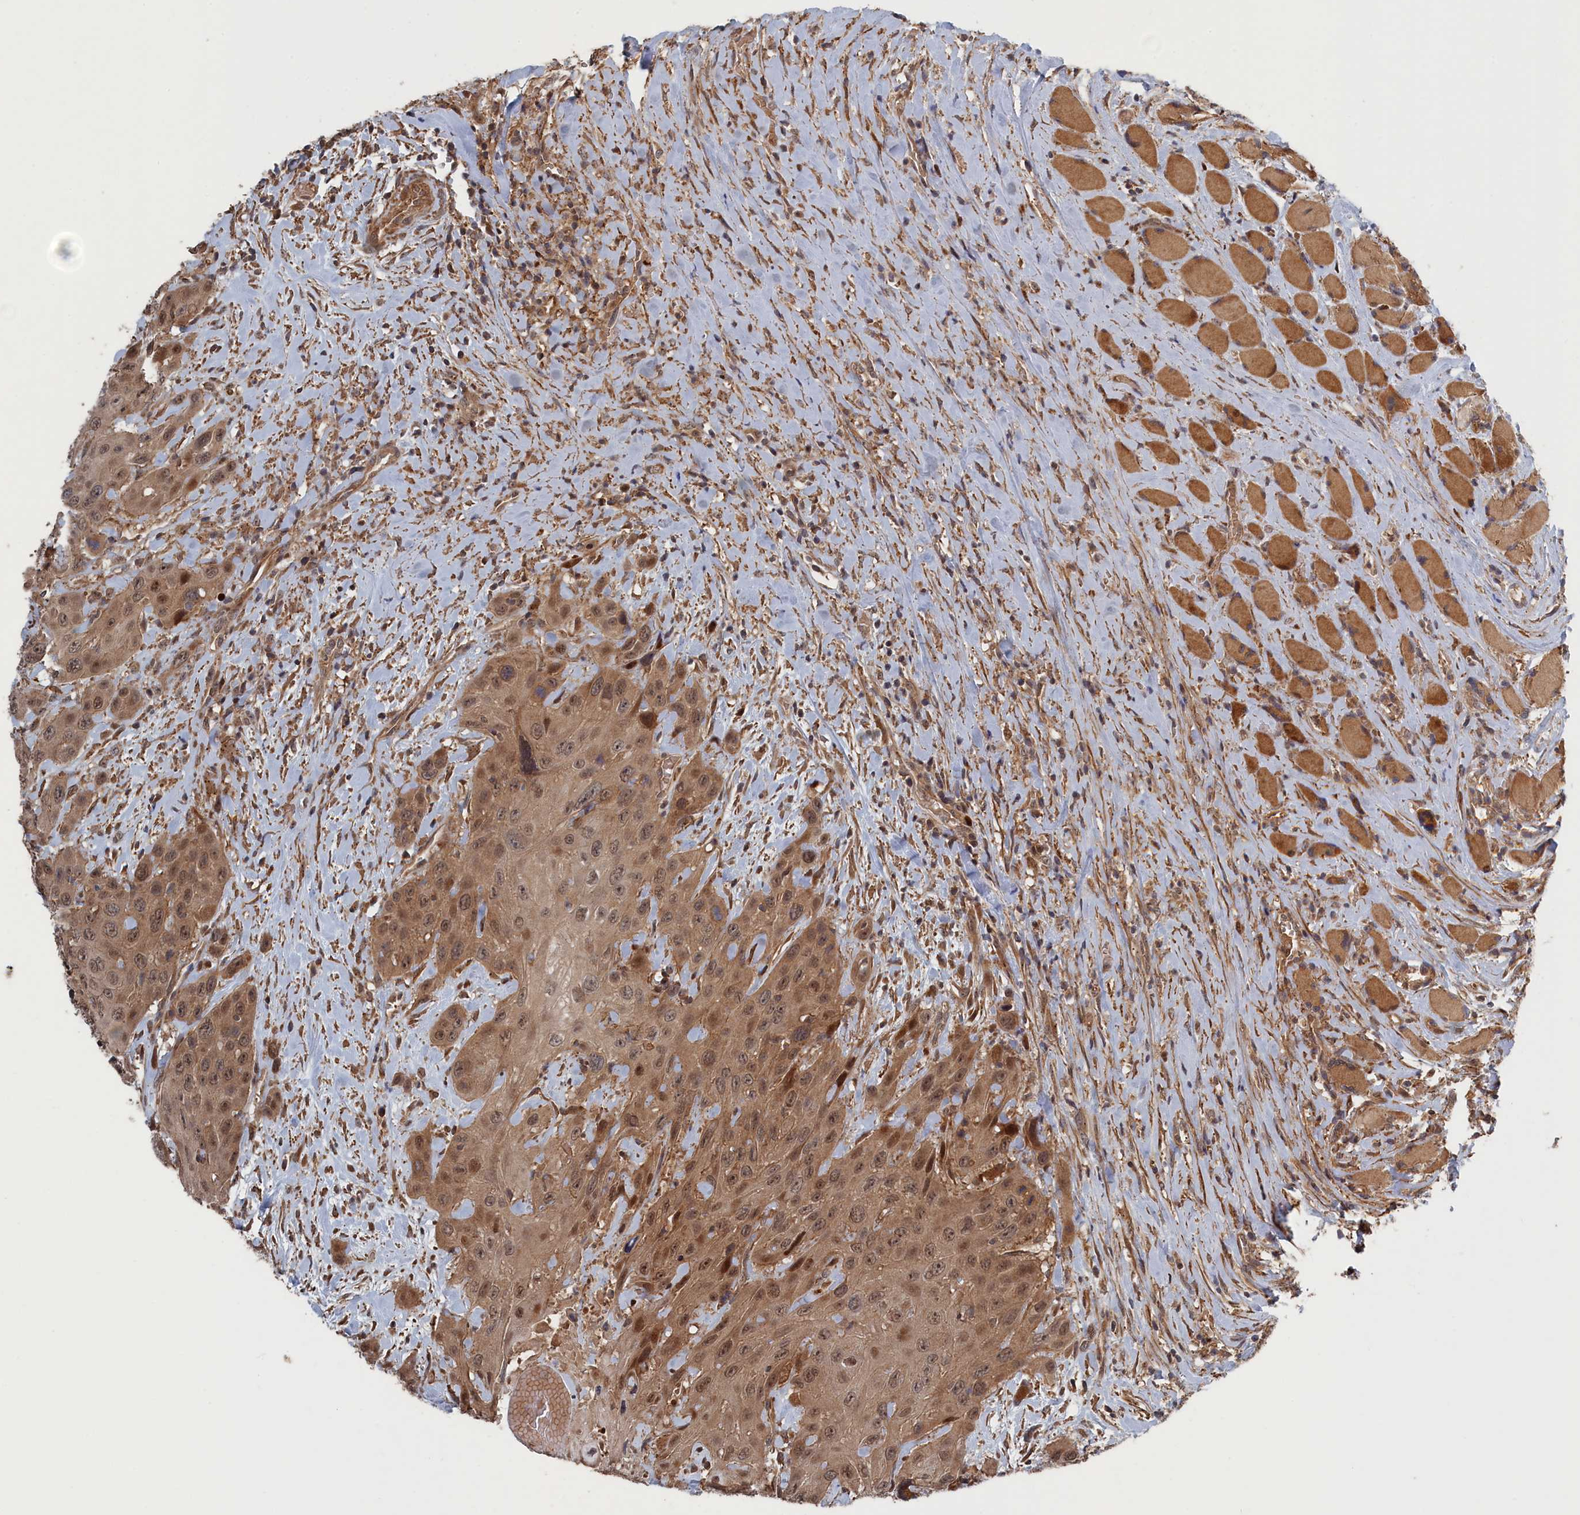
{"staining": {"intensity": "moderate", "quantity": ">75%", "location": "cytoplasmic/membranous,nuclear"}, "tissue": "head and neck cancer", "cell_type": "Tumor cells", "image_type": "cancer", "snomed": [{"axis": "morphology", "description": "Squamous cell carcinoma, NOS"}, {"axis": "topography", "description": "Head-Neck"}], "caption": "The micrograph exhibits staining of squamous cell carcinoma (head and neck), revealing moderate cytoplasmic/membranous and nuclear protein positivity (brown color) within tumor cells. (brown staining indicates protein expression, while blue staining denotes nuclei).", "gene": "ELOVL6", "patient": {"sex": "male", "age": 81}}